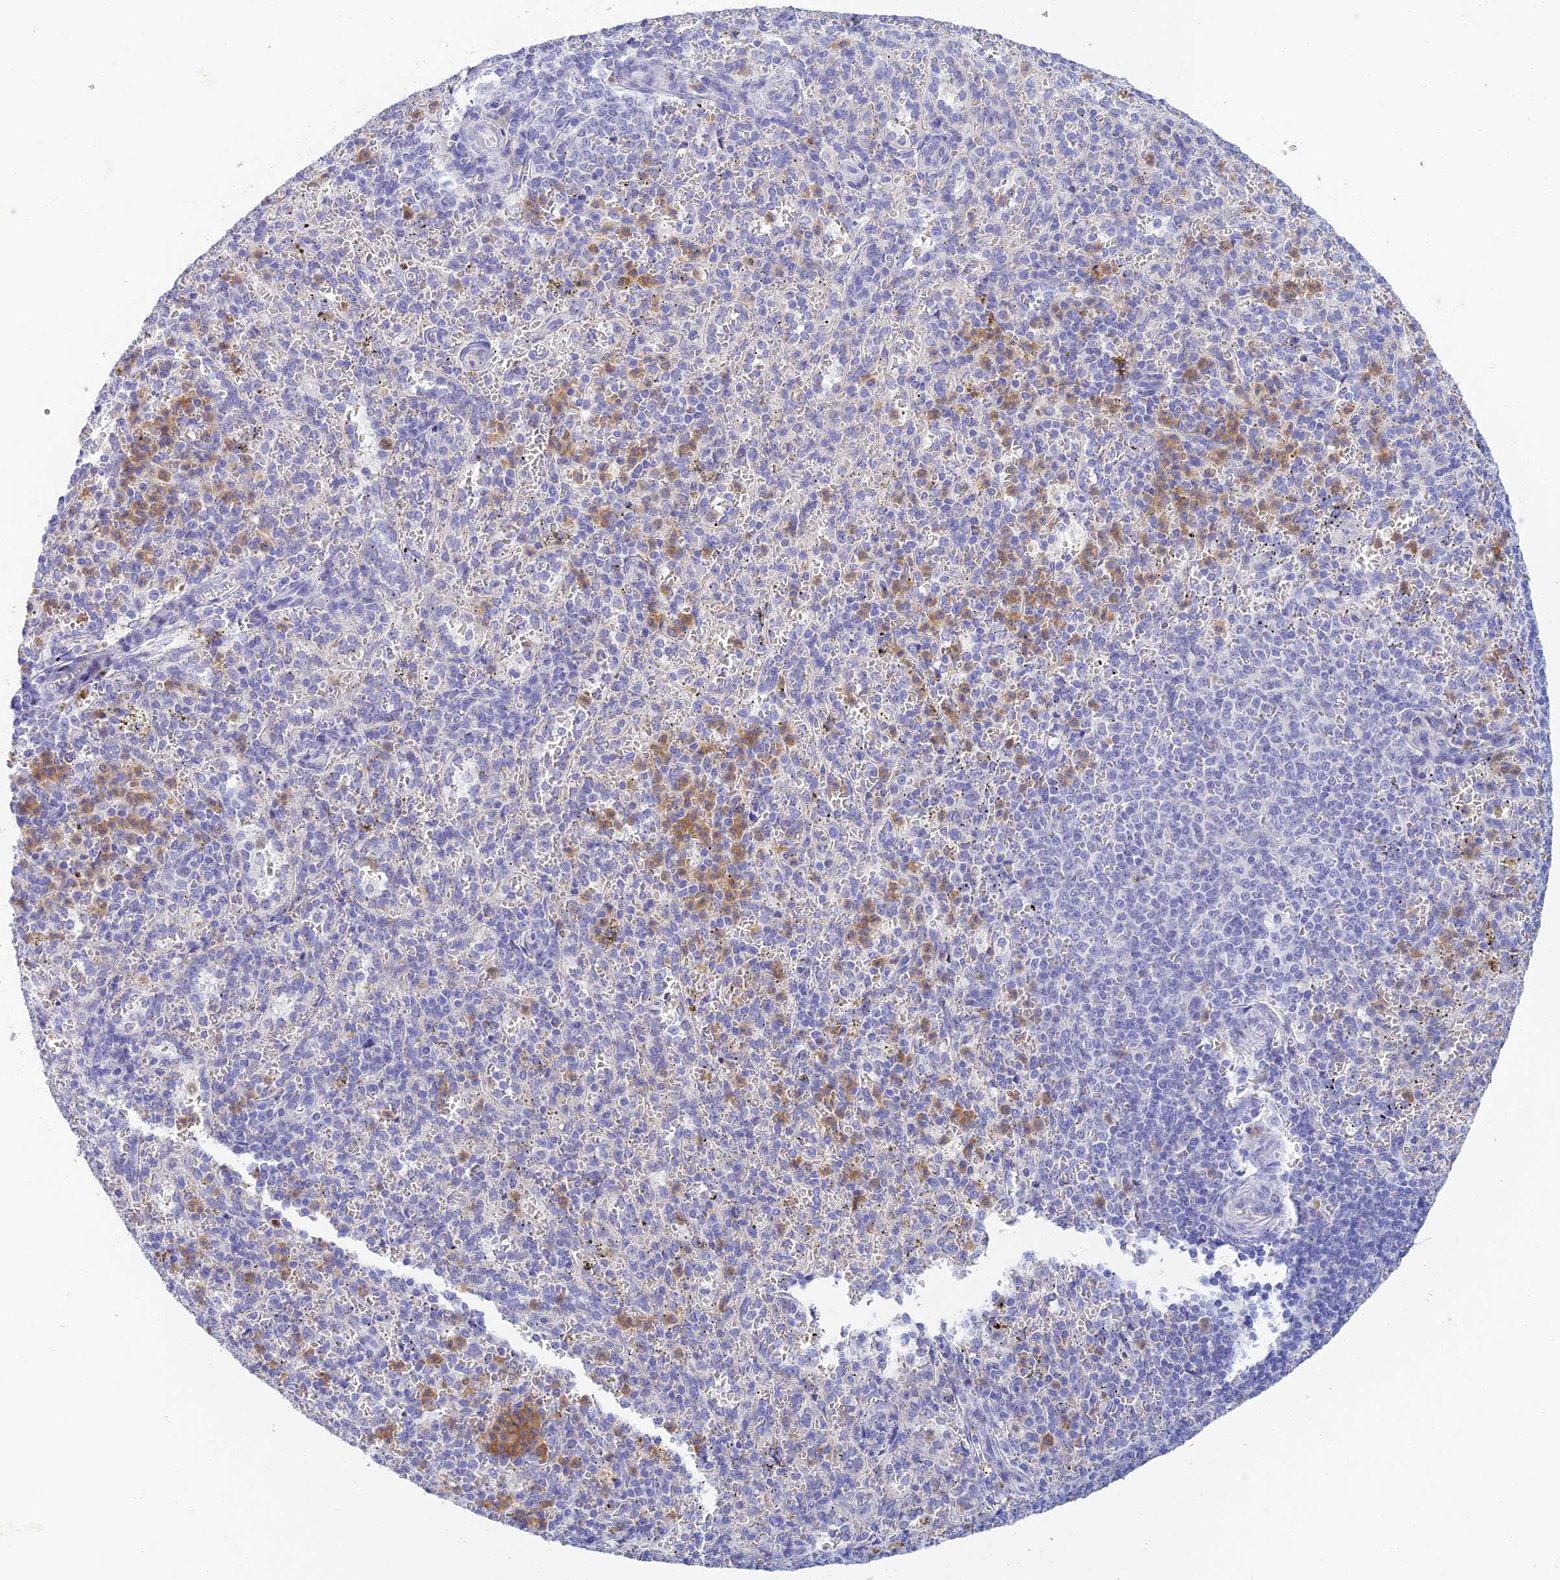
{"staining": {"intensity": "moderate", "quantity": "<25%", "location": "cytoplasmic/membranous"}, "tissue": "spleen", "cell_type": "Cells in red pulp", "image_type": "normal", "snomed": [{"axis": "morphology", "description": "Normal tissue, NOS"}, {"axis": "topography", "description": "Spleen"}], "caption": "Cells in red pulp reveal low levels of moderate cytoplasmic/membranous expression in about <25% of cells in unremarkable human spleen.", "gene": "INTS13", "patient": {"sex": "female", "age": 21}}